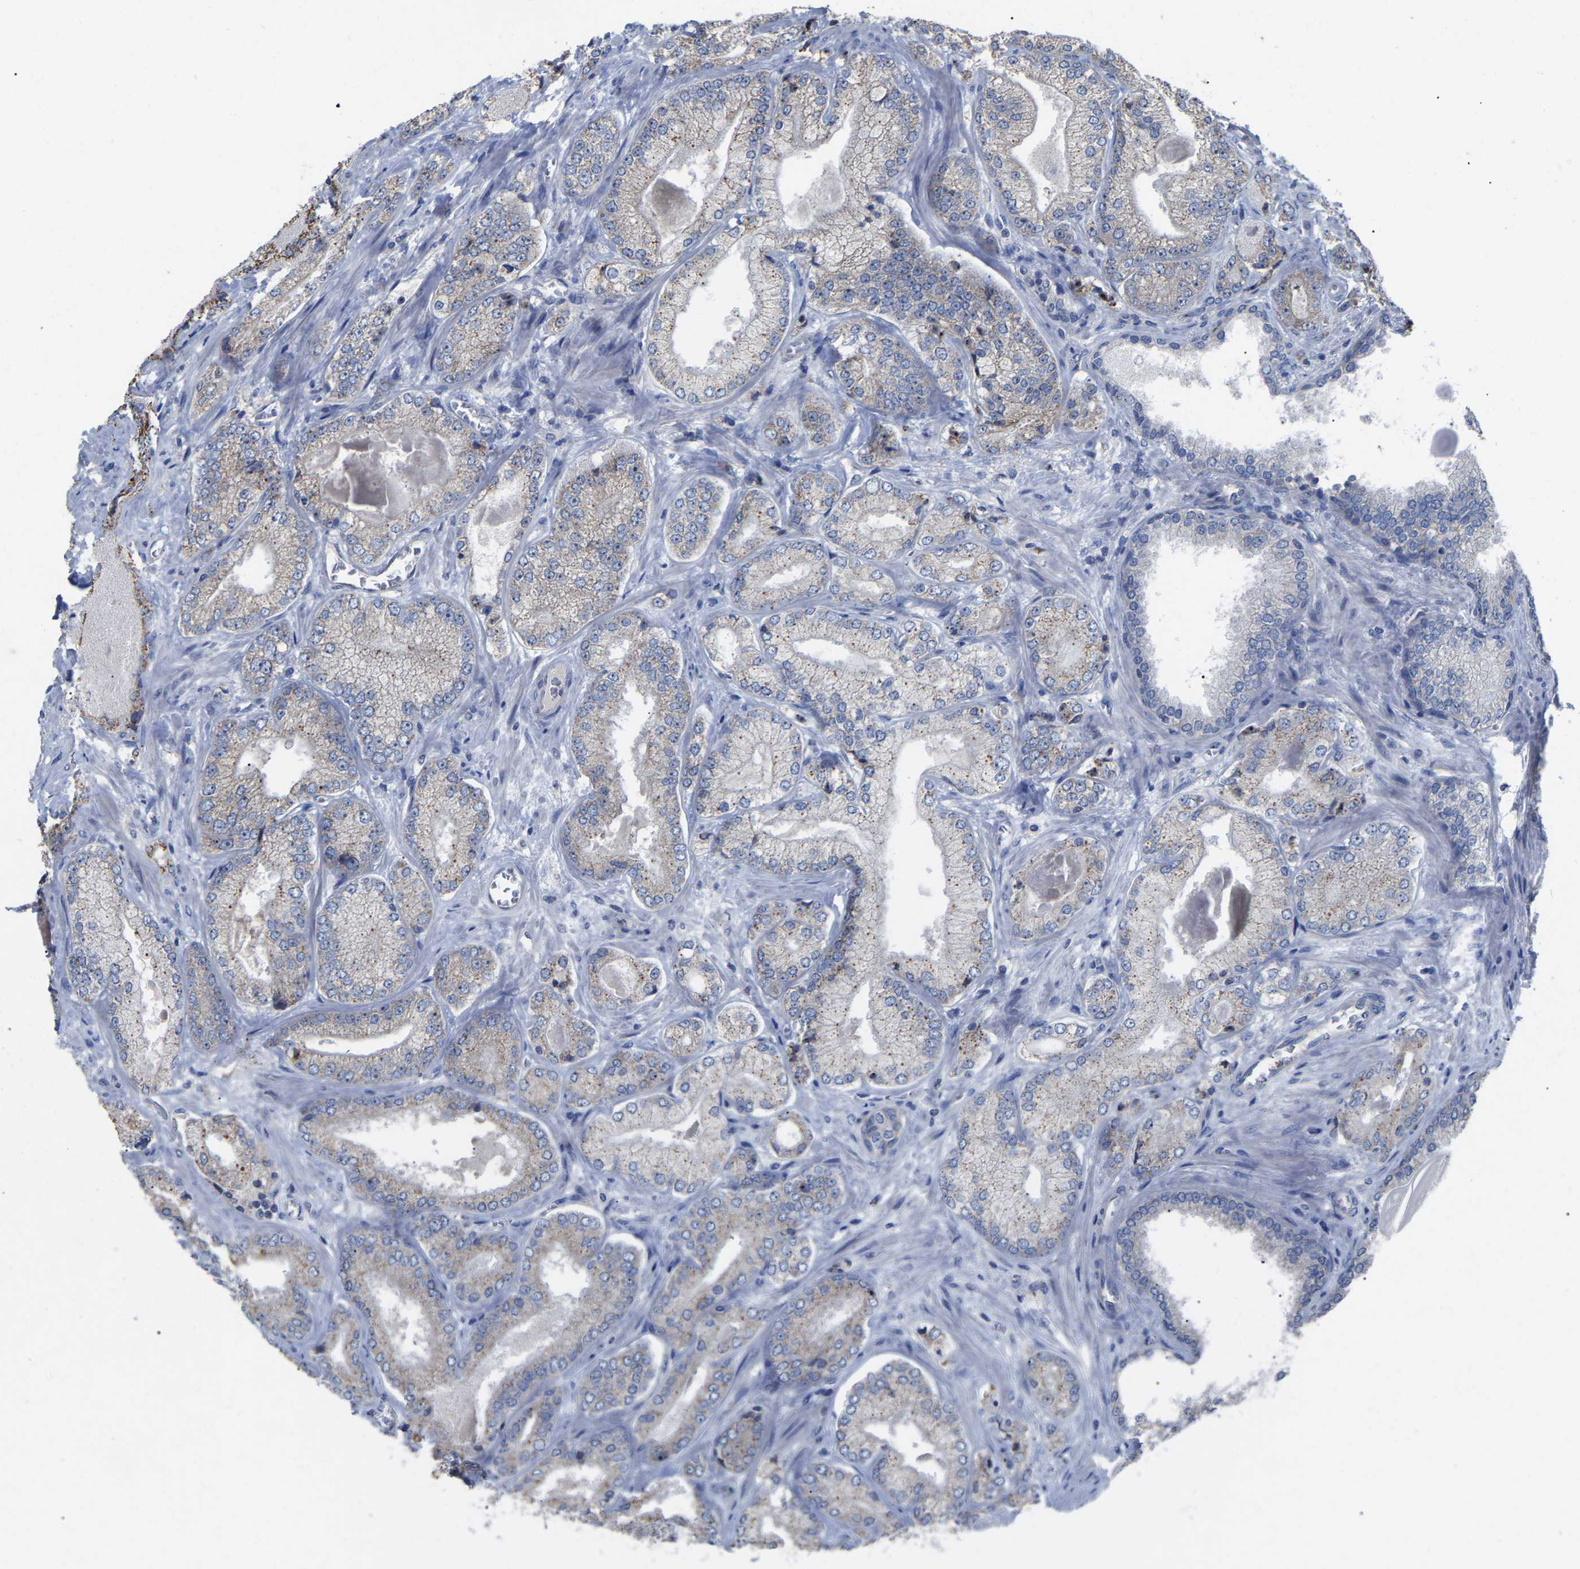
{"staining": {"intensity": "moderate", "quantity": "<25%", "location": "cytoplasmic/membranous,nuclear"}, "tissue": "prostate cancer", "cell_type": "Tumor cells", "image_type": "cancer", "snomed": [{"axis": "morphology", "description": "Adenocarcinoma, Low grade"}, {"axis": "topography", "description": "Prostate"}], "caption": "Adenocarcinoma (low-grade) (prostate) tissue demonstrates moderate cytoplasmic/membranous and nuclear positivity in approximately <25% of tumor cells (Stains: DAB (3,3'-diaminobenzidine) in brown, nuclei in blue, Microscopy: brightfield microscopy at high magnification).", "gene": "NOP53", "patient": {"sex": "male", "age": 65}}